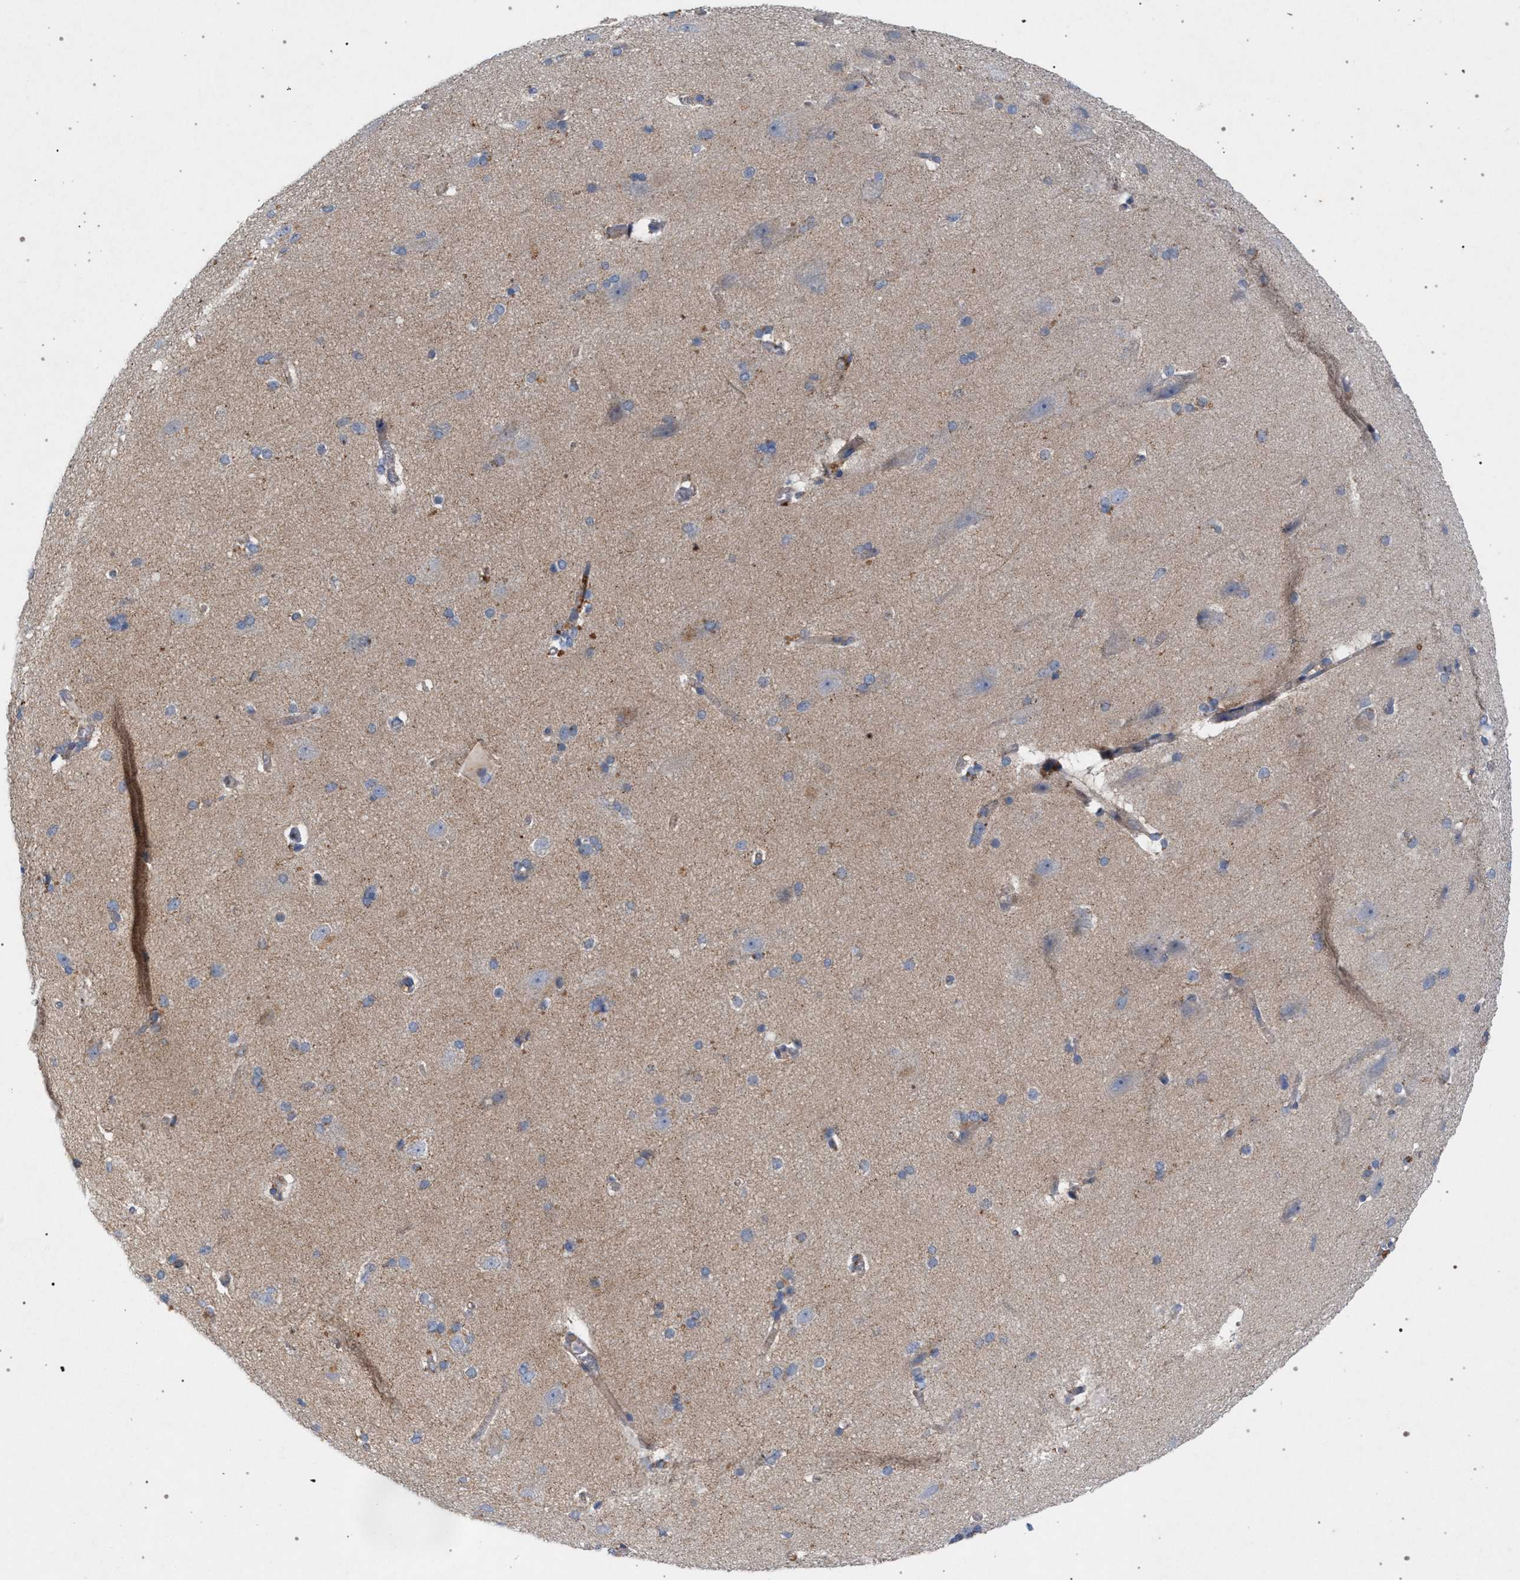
{"staining": {"intensity": "negative", "quantity": "none", "location": "none"}, "tissue": "cerebral cortex", "cell_type": "Endothelial cells", "image_type": "normal", "snomed": [{"axis": "morphology", "description": "Normal tissue, NOS"}, {"axis": "topography", "description": "Cerebral cortex"}, {"axis": "topography", "description": "Hippocampus"}], "caption": "An immunohistochemistry (IHC) photomicrograph of unremarkable cerebral cortex is shown. There is no staining in endothelial cells of cerebral cortex. (DAB (3,3'-diaminobenzidine) immunohistochemistry, high magnification).", "gene": "MAMDC2", "patient": {"sex": "female", "age": 19}}